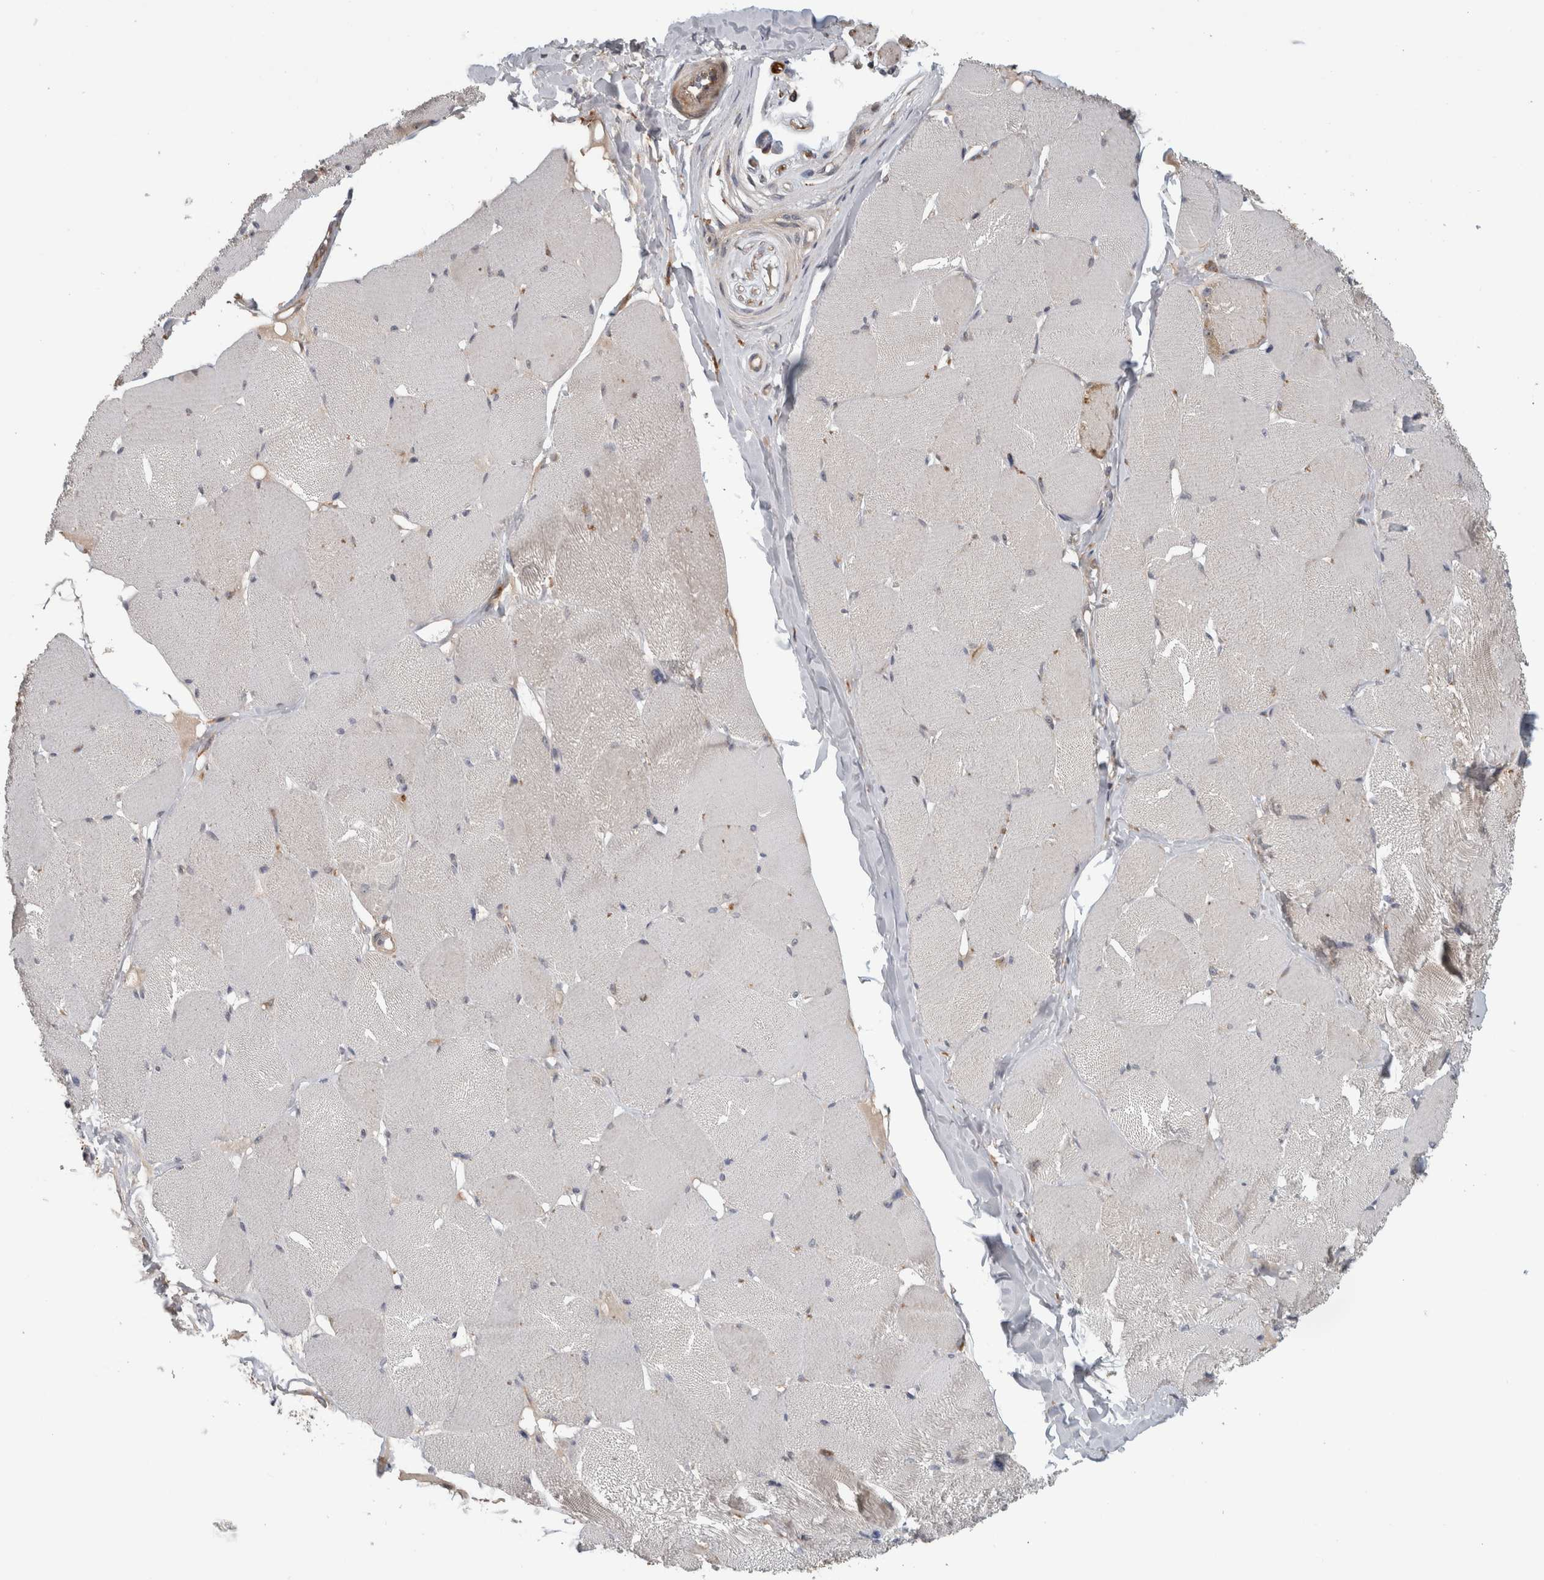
{"staining": {"intensity": "moderate", "quantity": "25%-75%", "location": "cytoplasmic/membranous"}, "tissue": "skeletal muscle", "cell_type": "Myocytes", "image_type": "normal", "snomed": [{"axis": "morphology", "description": "Normal tissue, NOS"}, {"axis": "topography", "description": "Skin"}, {"axis": "topography", "description": "Skeletal muscle"}], "caption": "Protein analysis of normal skeletal muscle demonstrates moderate cytoplasmic/membranous positivity in about 25%-75% of myocytes.", "gene": "ADGRL3", "patient": {"sex": "male", "age": 83}}